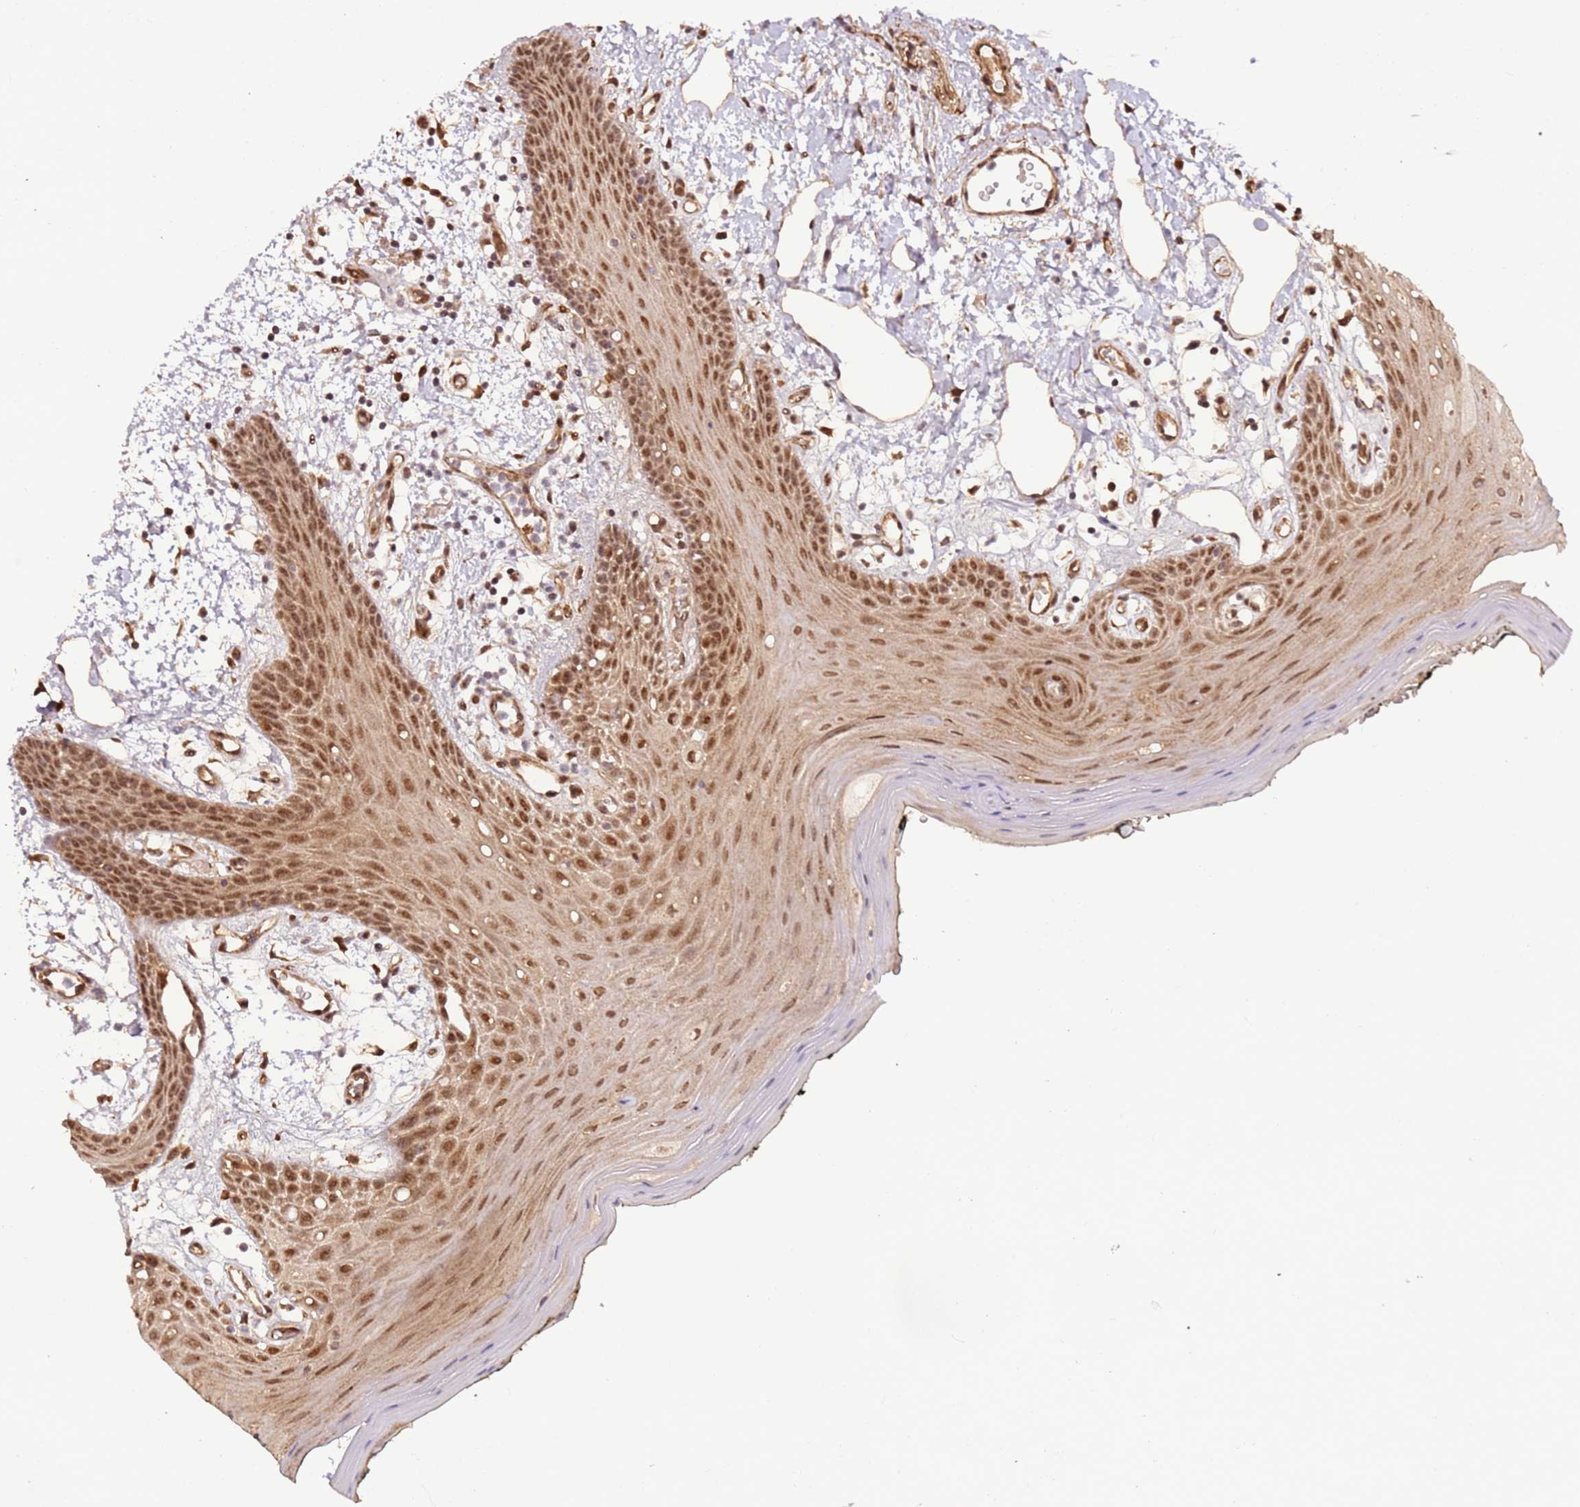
{"staining": {"intensity": "moderate", "quantity": ">75%", "location": "cytoplasmic/membranous,nuclear"}, "tissue": "oral mucosa", "cell_type": "Squamous epithelial cells", "image_type": "normal", "snomed": [{"axis": "morphology", "description": "Normal tissue, NOS"}, {"axis": "topography", "description": "Oral tissue"}, {"axis": "topography", "description": "Tounge, NOS"}], "caption": "A photomicrograph of human oral mucosa stained for a protein exhibits moderate cytoplasmic/membranous,nuclear brown staining in squamous epithelial cells.", "gene": "POLR3H", "patient": {"sex": "female", "age": 59}}